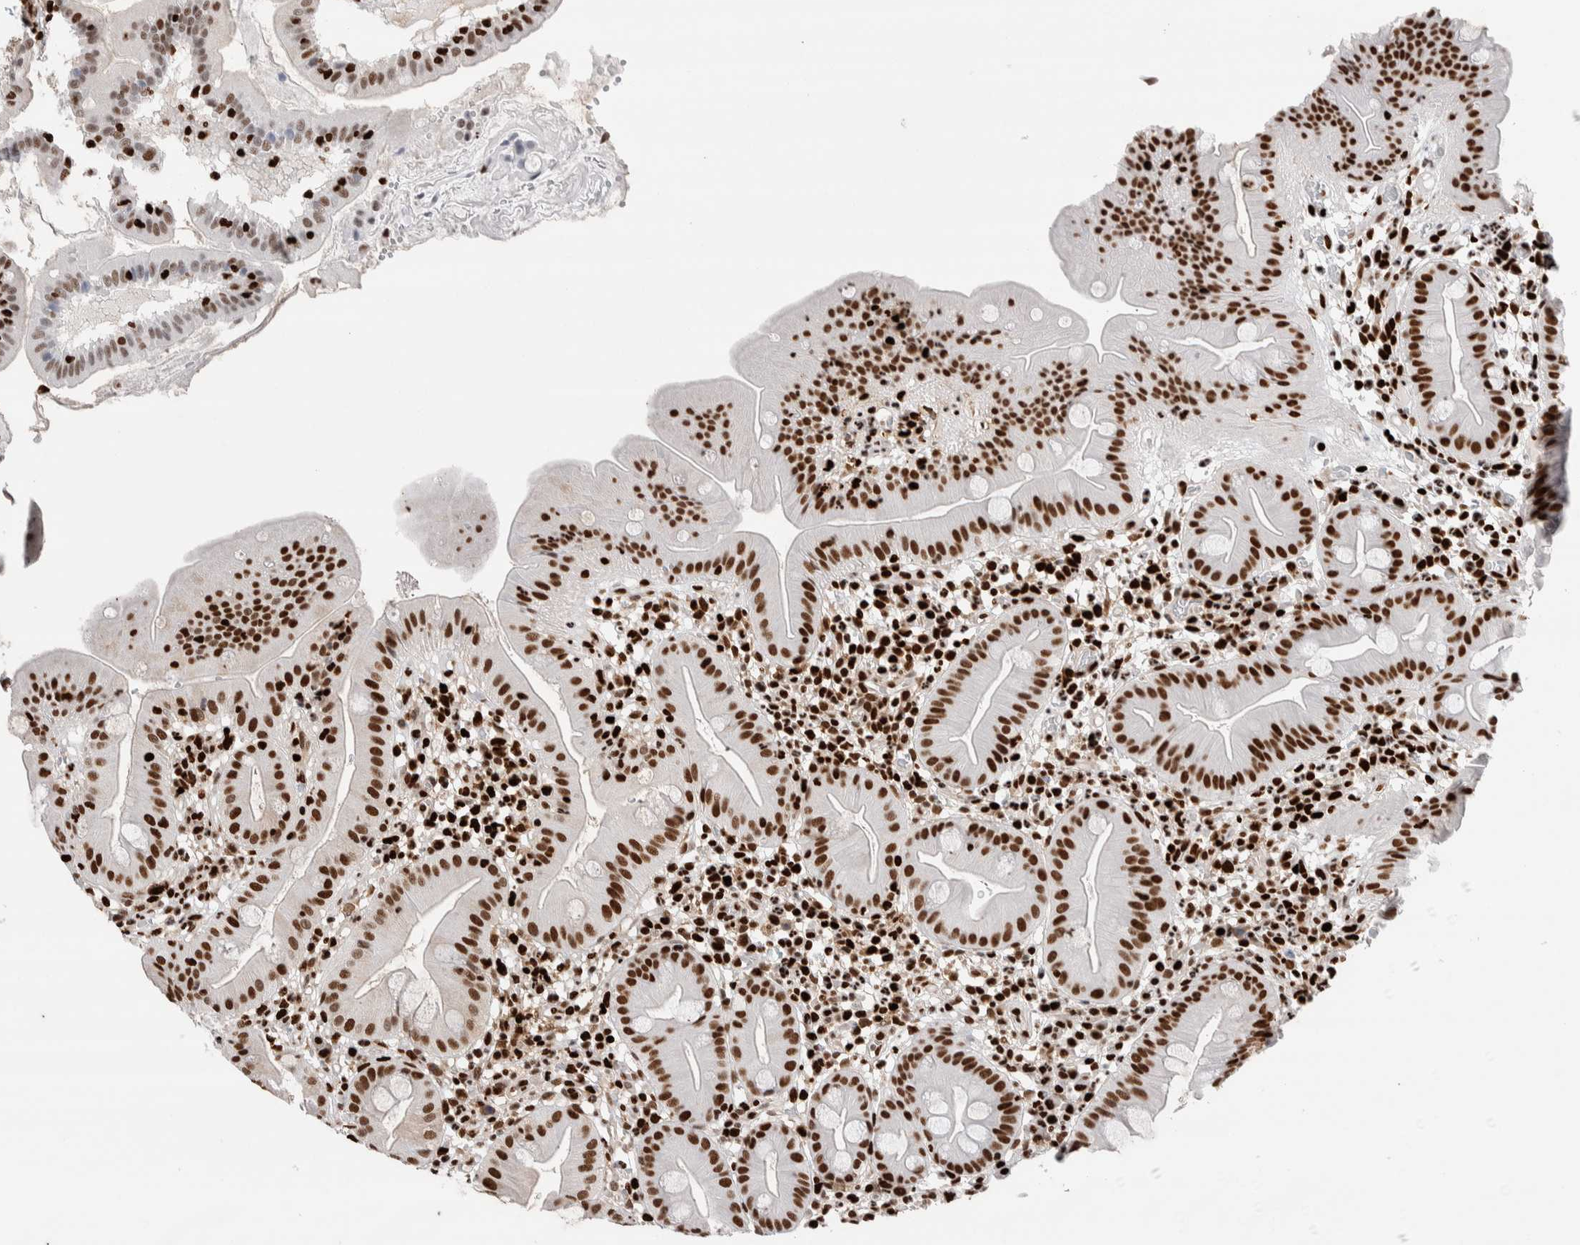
{"staining": {"intensity": "strong", "quantity": ">75%", "location": "nuclear"}, "tissue": "duodenum", "cell_type": "Glandular cells", "image_type": "normal", "snomed": [{"axis": "morphology", "description": "Normal tissue, NOS"}, {"axis": "topography", "description": "Duodenum"}], "caption": "High-magnification brightfield microscopy of benign duodenum stained with DAB (brown) and counterstained with hematoxylin (blue). glandular cells exhibit strong nuclear staining is present in about>75% of cells. Nuclei are stained in blue.", "gene": "C17orf49", "patient": {"sex": "male", "age": 50}}